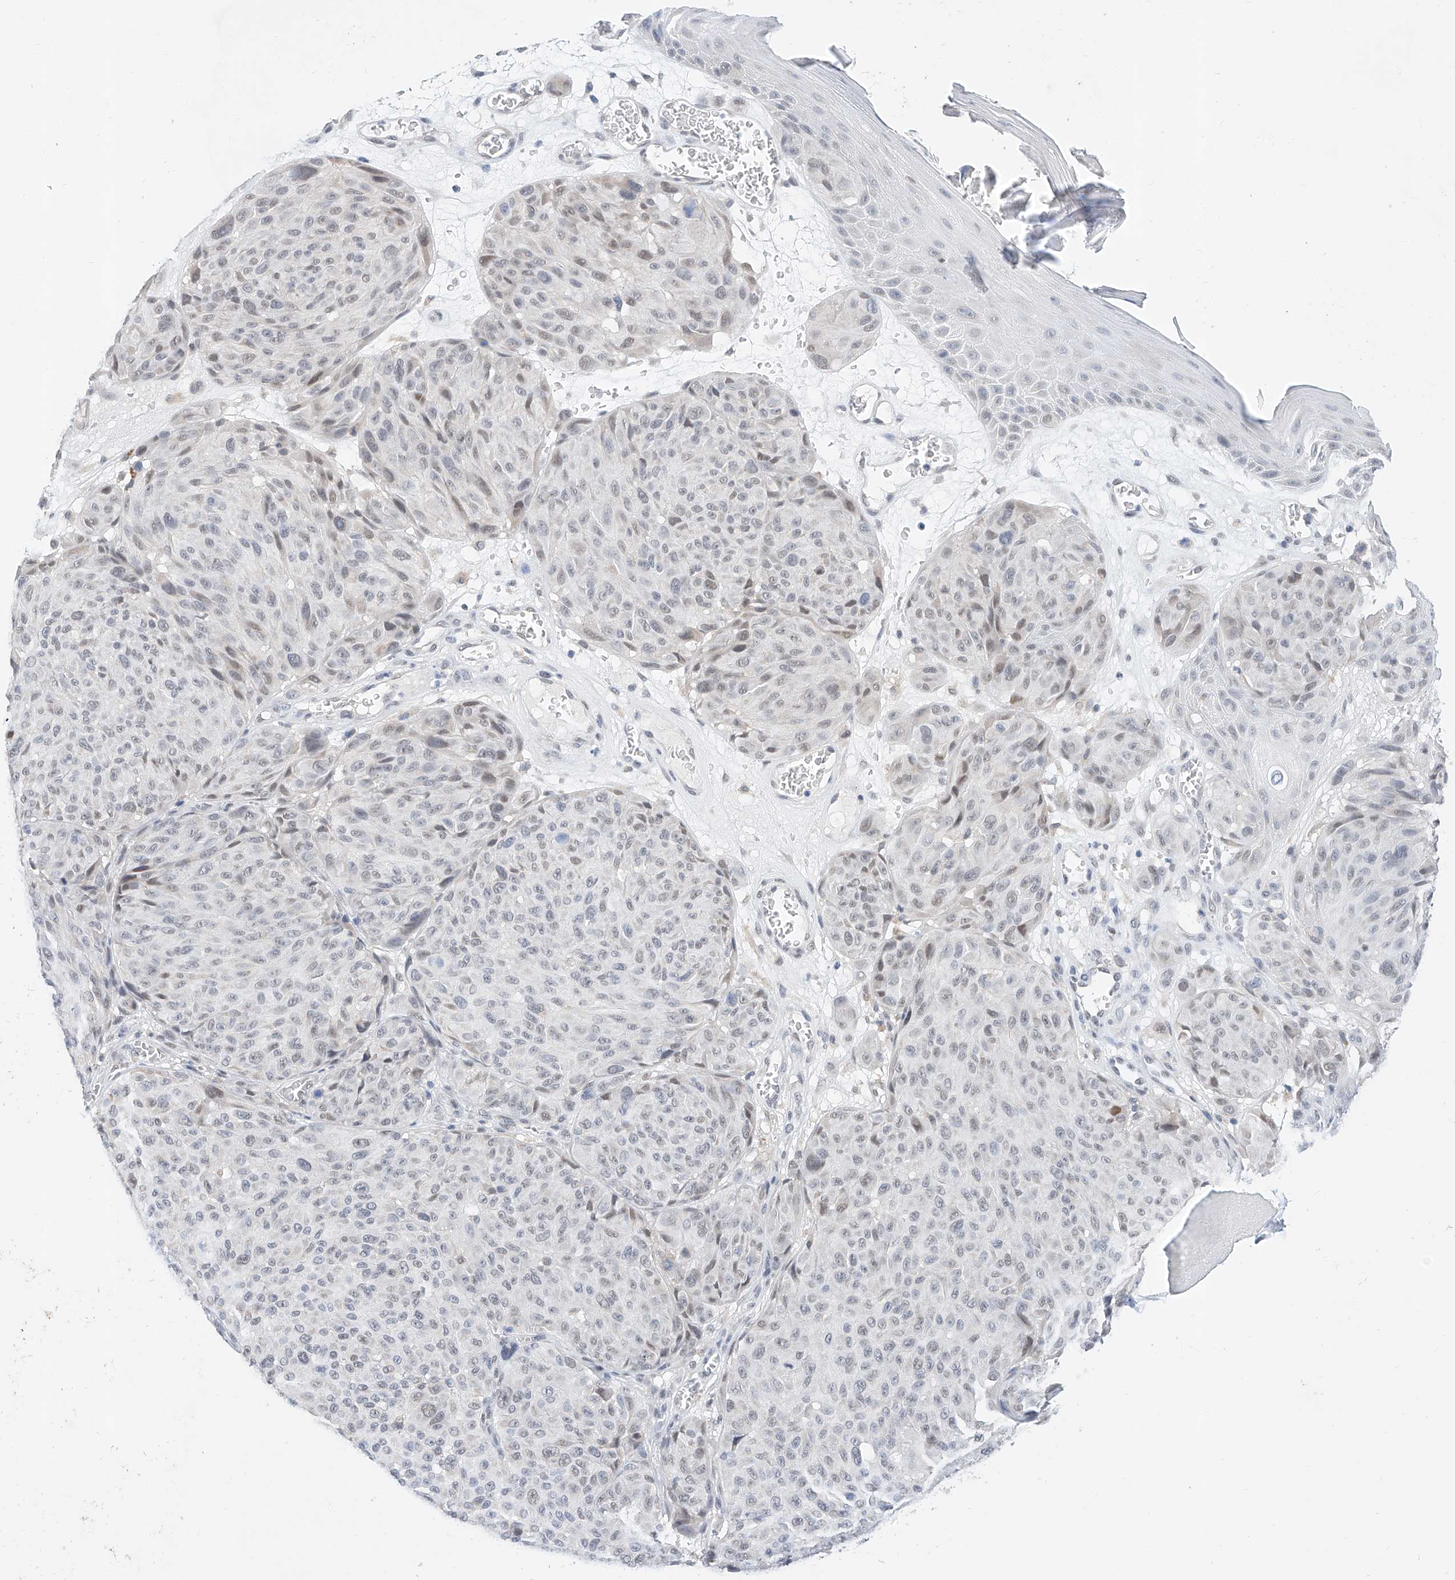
{"staining": {"intensity": "weak", "quantity": "<25%", "location": "nuclear"}, "tissue": "melanoma", "cell_type": "Tumor cells", "image_type": "cancer", "snomed": [{"axis": "morphology", "description": "Malignant melanoma, NOS"}, {"axis": "topography", "description": "Skin"}], "caption": "Immunohistochemical staining of human melanoma demonstrates no significant positivity in tumor cells. Brightfield microscopy of immunohistochemistry (IHC) stained with DAB (brown) and hematoxylin (blue), captured at high magnification.", "gene": "KCNJ1", "patient": {"sex": "male", "age": 83}}